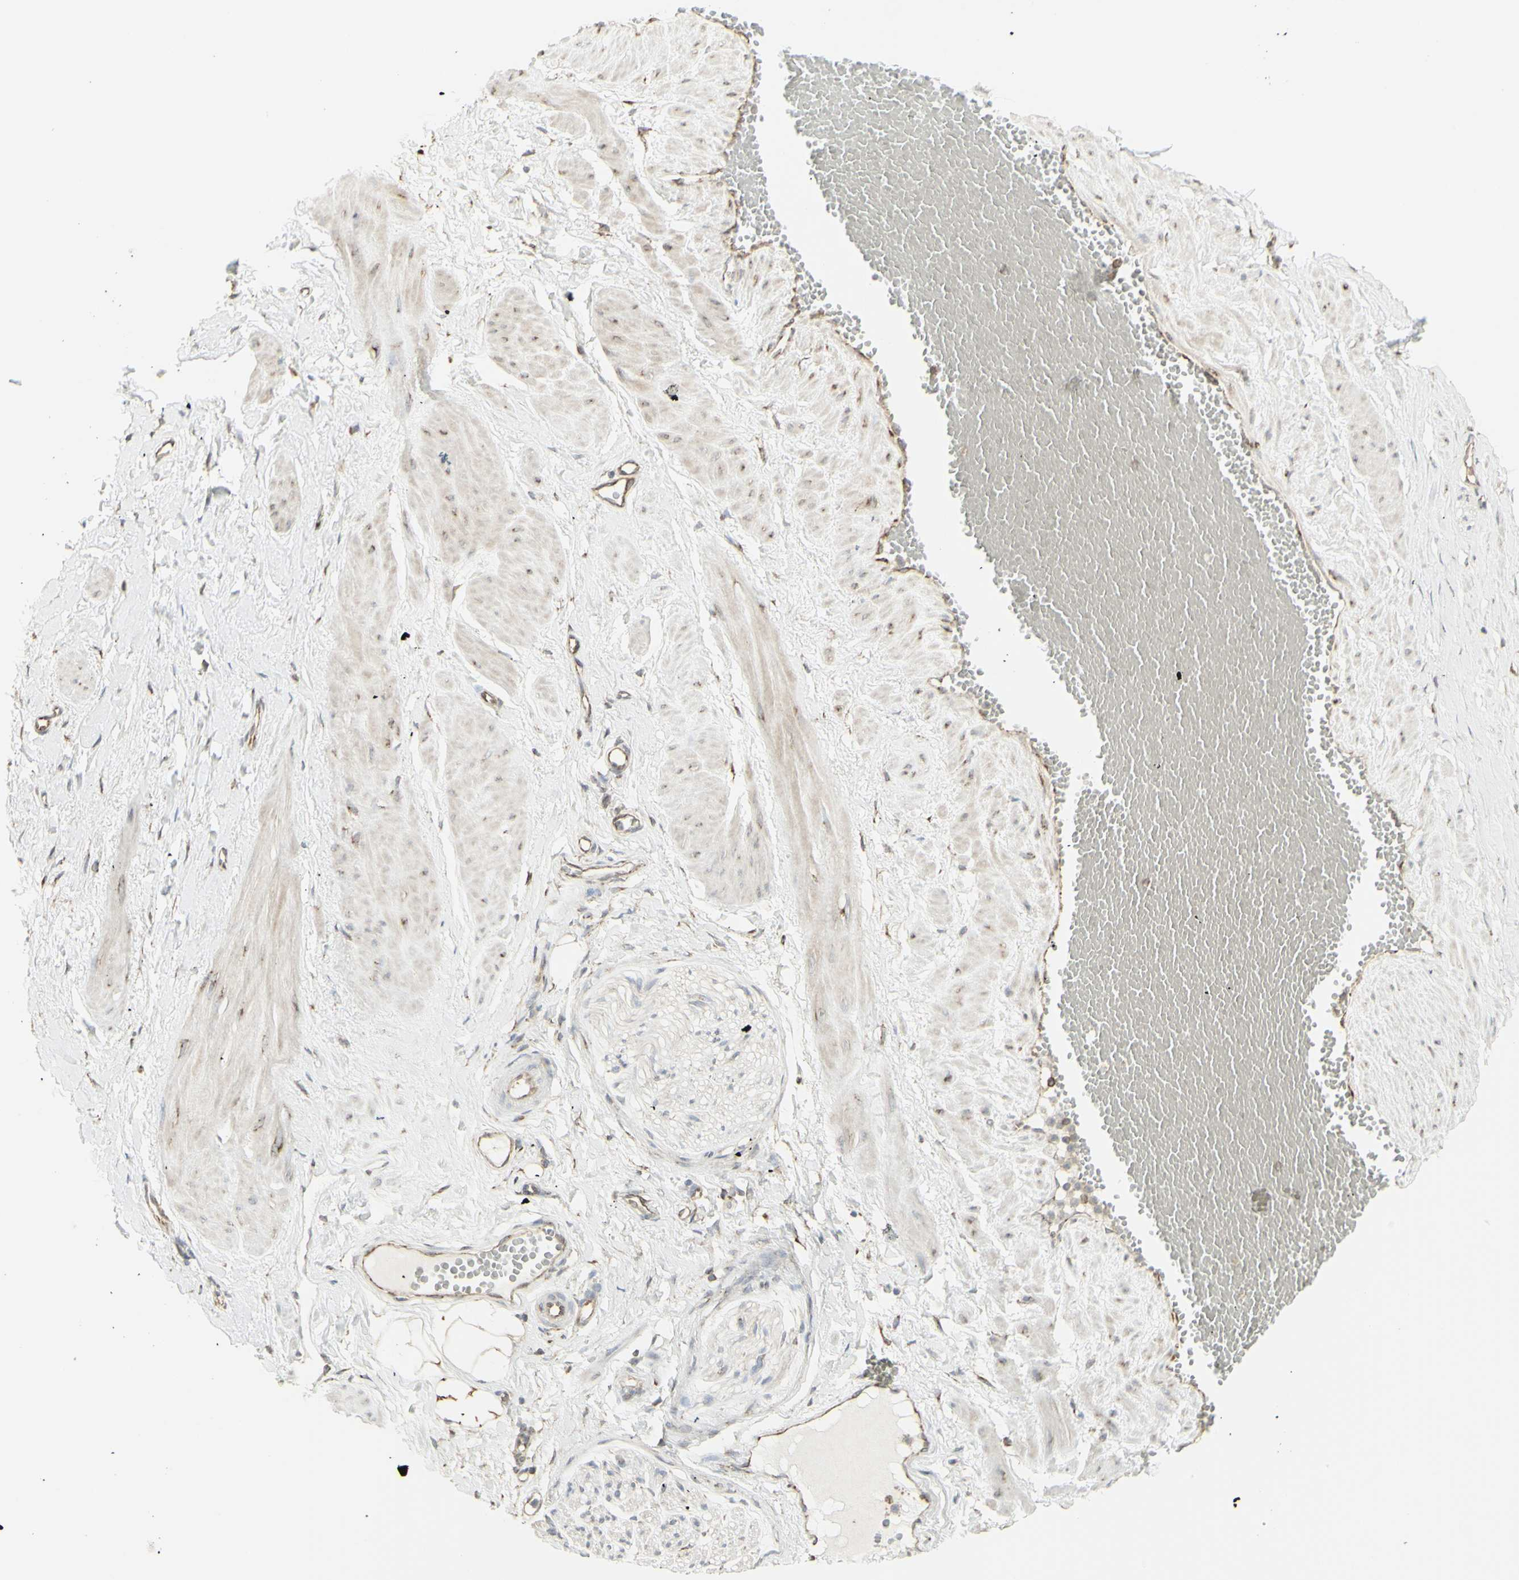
{"staining": {"intensity": "moderate", "quantity": "25%-75%", "location": "cytoplasmic/membranous"}, "tissue": "adipose tissue", "cell_type": "Adipocytes", "image_type": "normal", "snomed": [{"axis": "morphology", "description": "Normal tissue, NOS"}, {"axis": "topography", "description": "Soft tissue"}, {"axis": "topography", "description": "Vascular tissue"}], "caption": "Moderate cytoplasmic/membranous staining is present in about 25%-75% of adipocytes in normal adipose tissue.", "gene": "EEF1B2", "patient": {"sex": "female", "age": 35}}